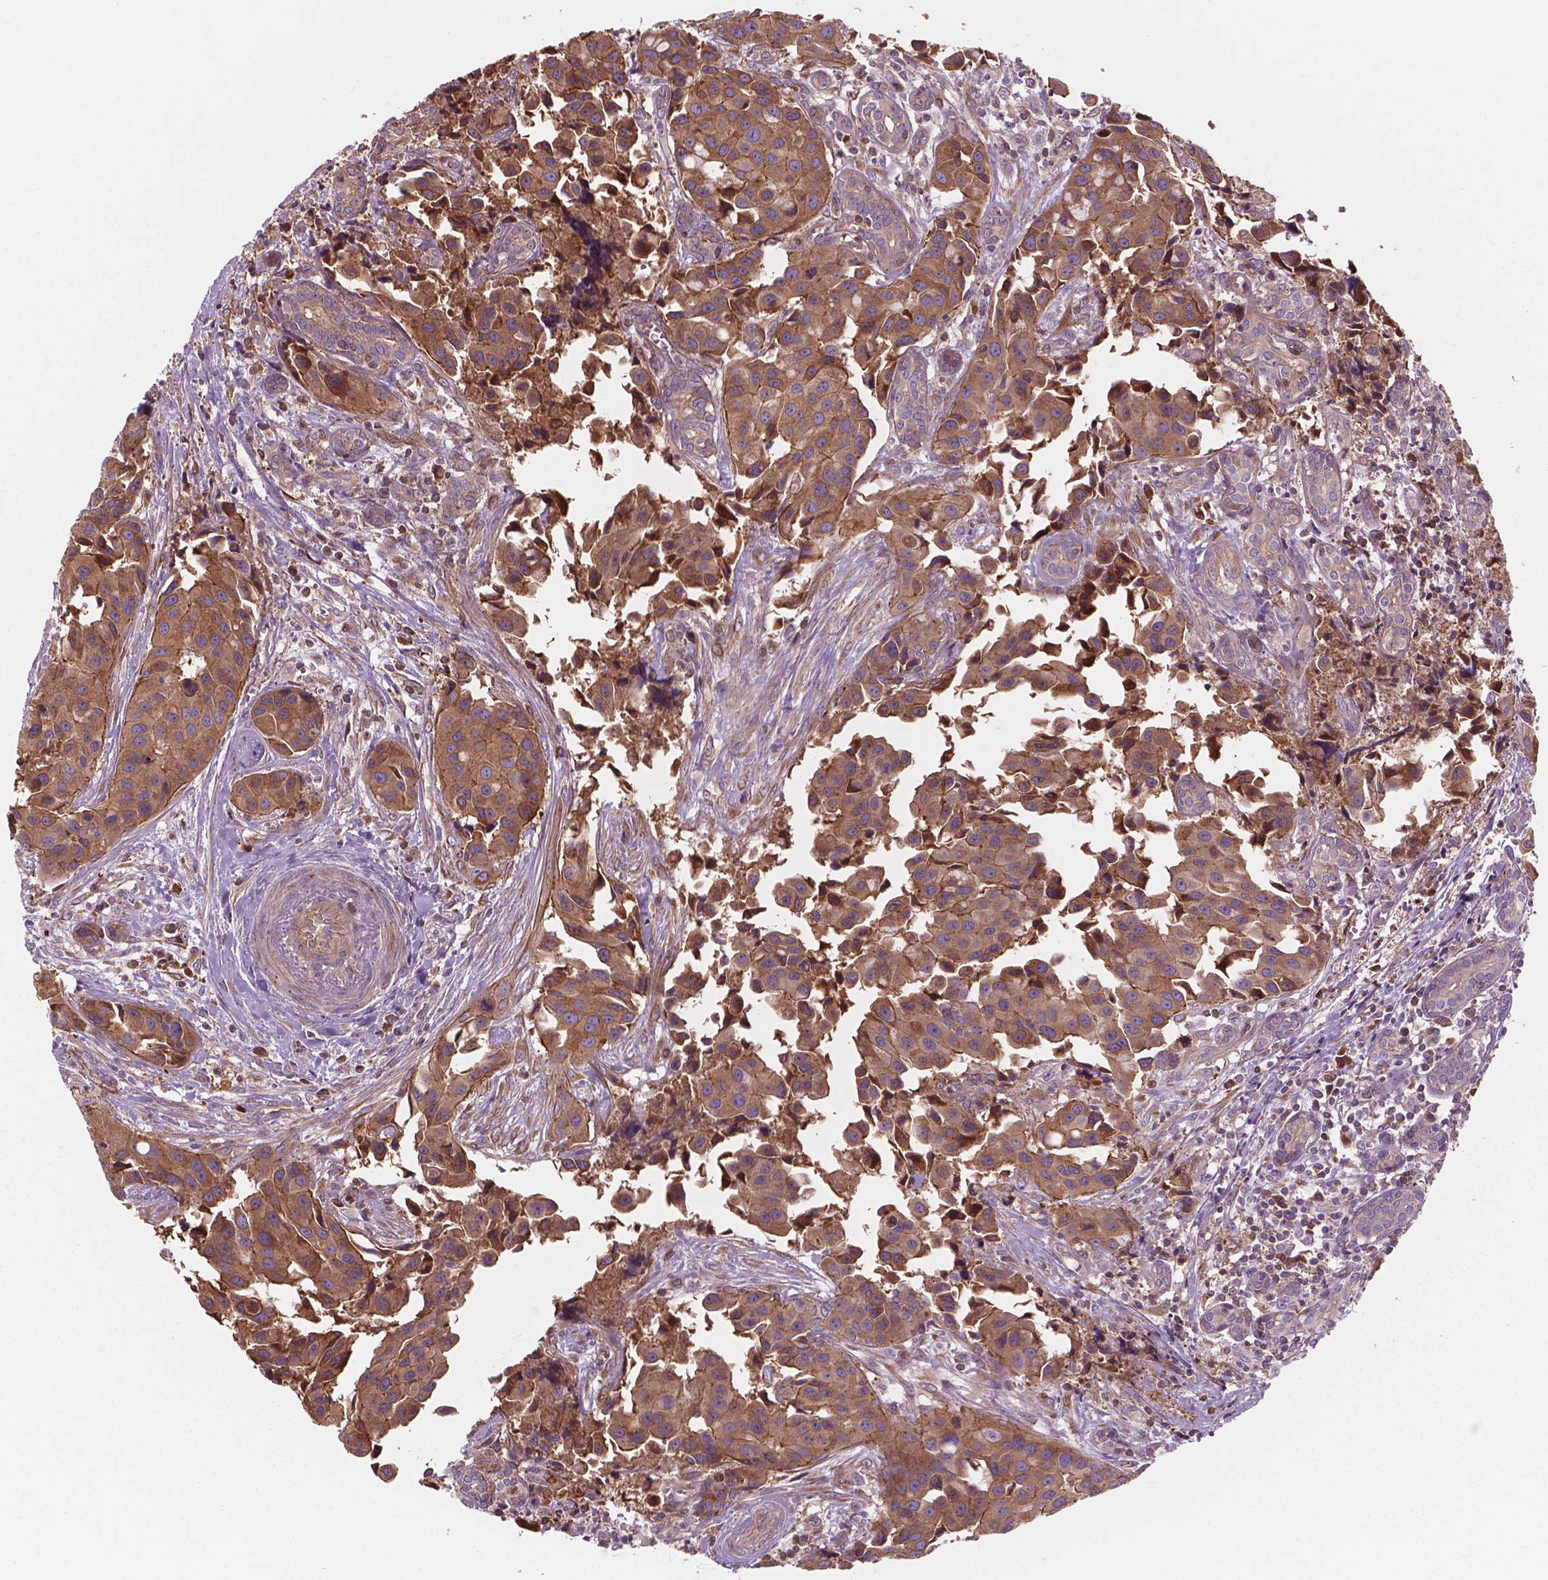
{"staining": {"intensity": "moderate", "quantity": ">75%", "location": "cytoplasmic/membranous"}, "tissue": "head and neck cancer", "cell_type": "Tumor cells", "image_type": "cancer", "snomed": [{"axis": "morphology", "description": "Adenocarcinoma, NOS"}, {"axis": "topography", "description": "Head-Neck"}], "caption": "Tumor cells exhibit medium levels of moderate cytoplasmic/membranous expression in approximately >75% of cells in adenocarcinoma (head and neck).", "gene": "SURF4", "patient": {"sex": "male", "age": 76}}